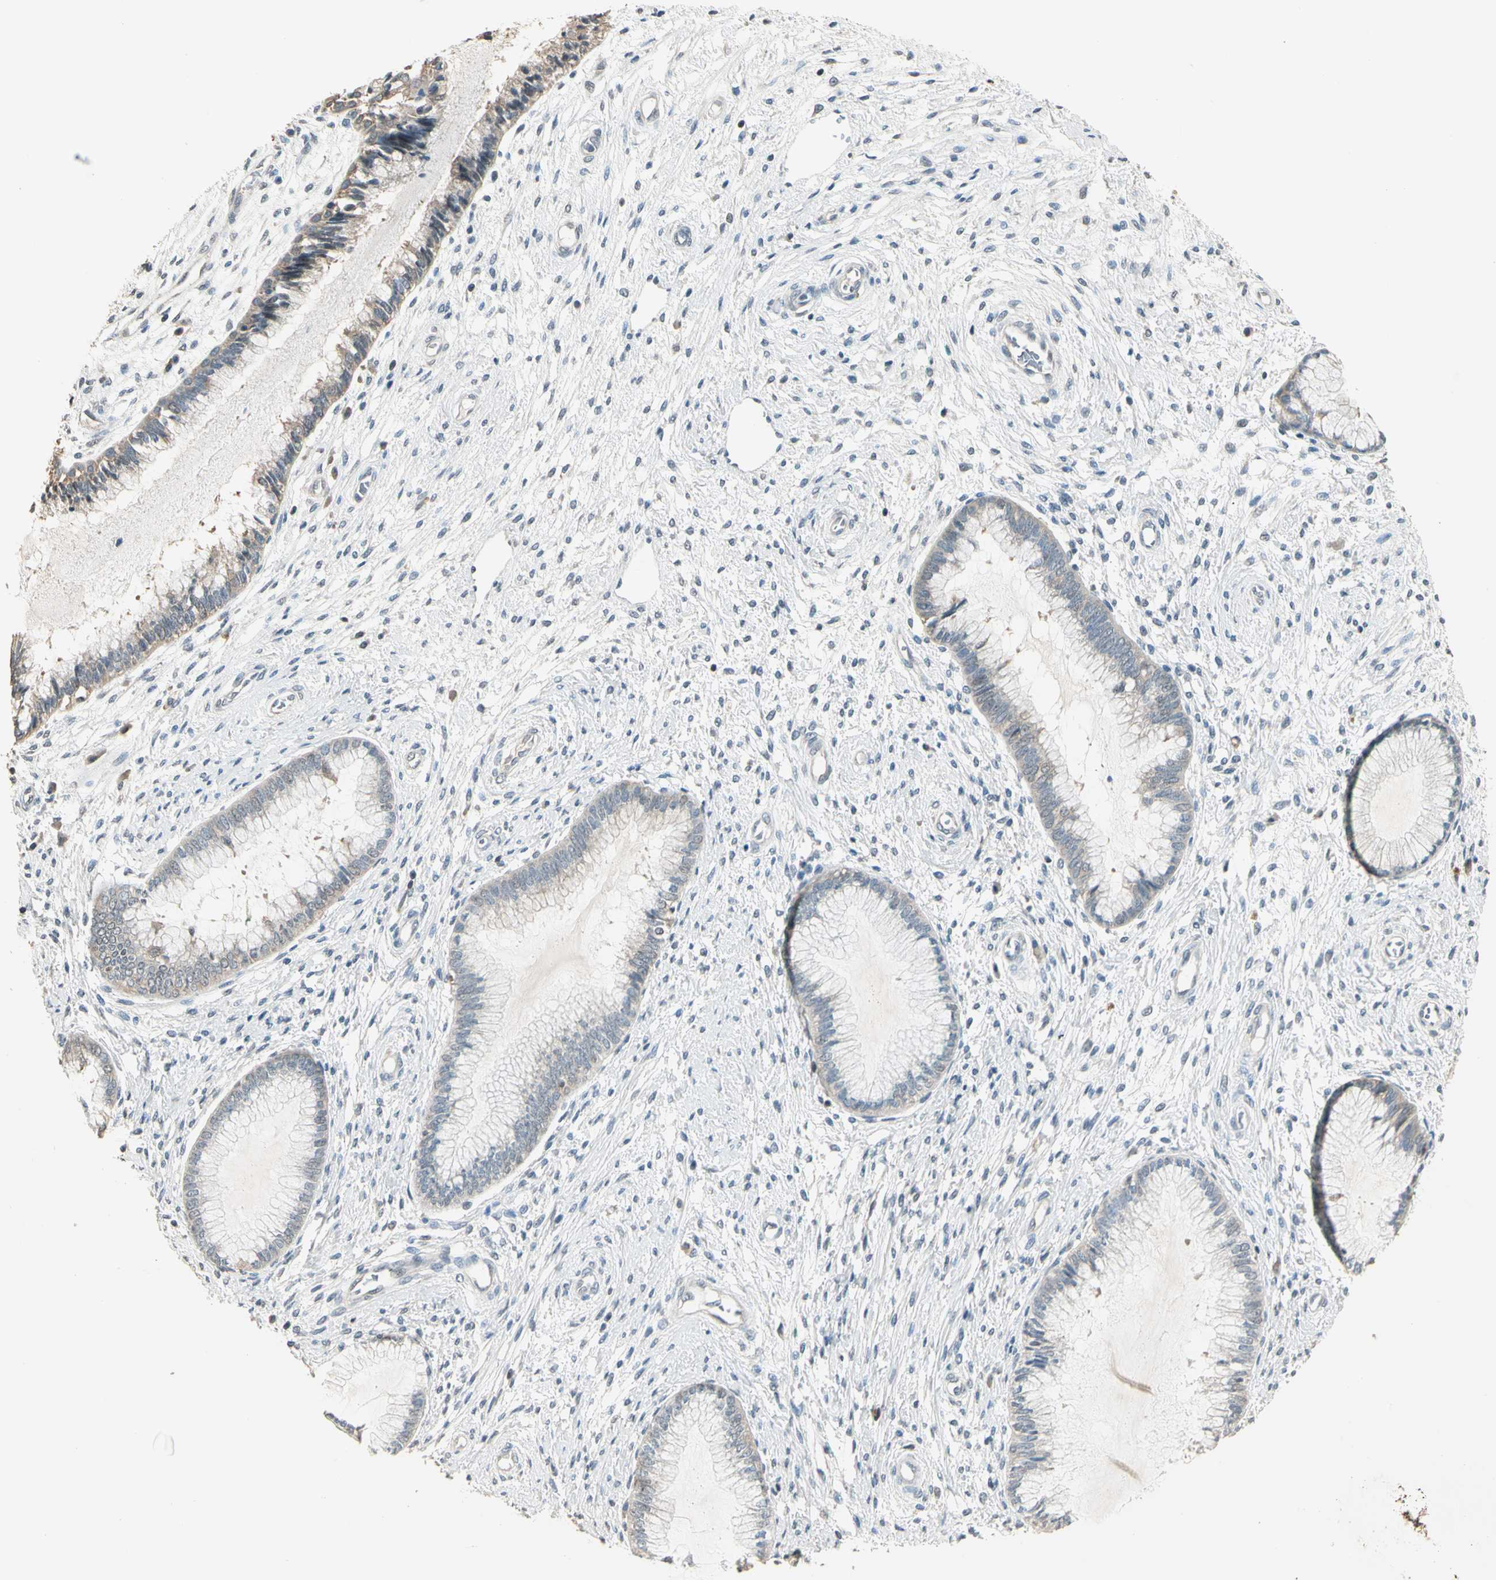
{"staining": {"intensity": "weak", "quantity": "25%-75%", "location": "cytoplasmic/membranous"}, "tissue": "cervix", "cell_type": "Glandular cells", "image_type": "normal", "snomed": [{"axis": "morphology", "description": "Normal tissue, NOS"}, {"axis": "topography", "description": "Cervix"}], "caption": "A micrograph showing weak cytoplasmic/membranous expression in approximately 25%-75% of glandular cells in unremarkable cervix, as visualized by brown immunohistochemical staining.", "gene": "MAP3K7", "patient": {"sex": "female", "age": 27}}